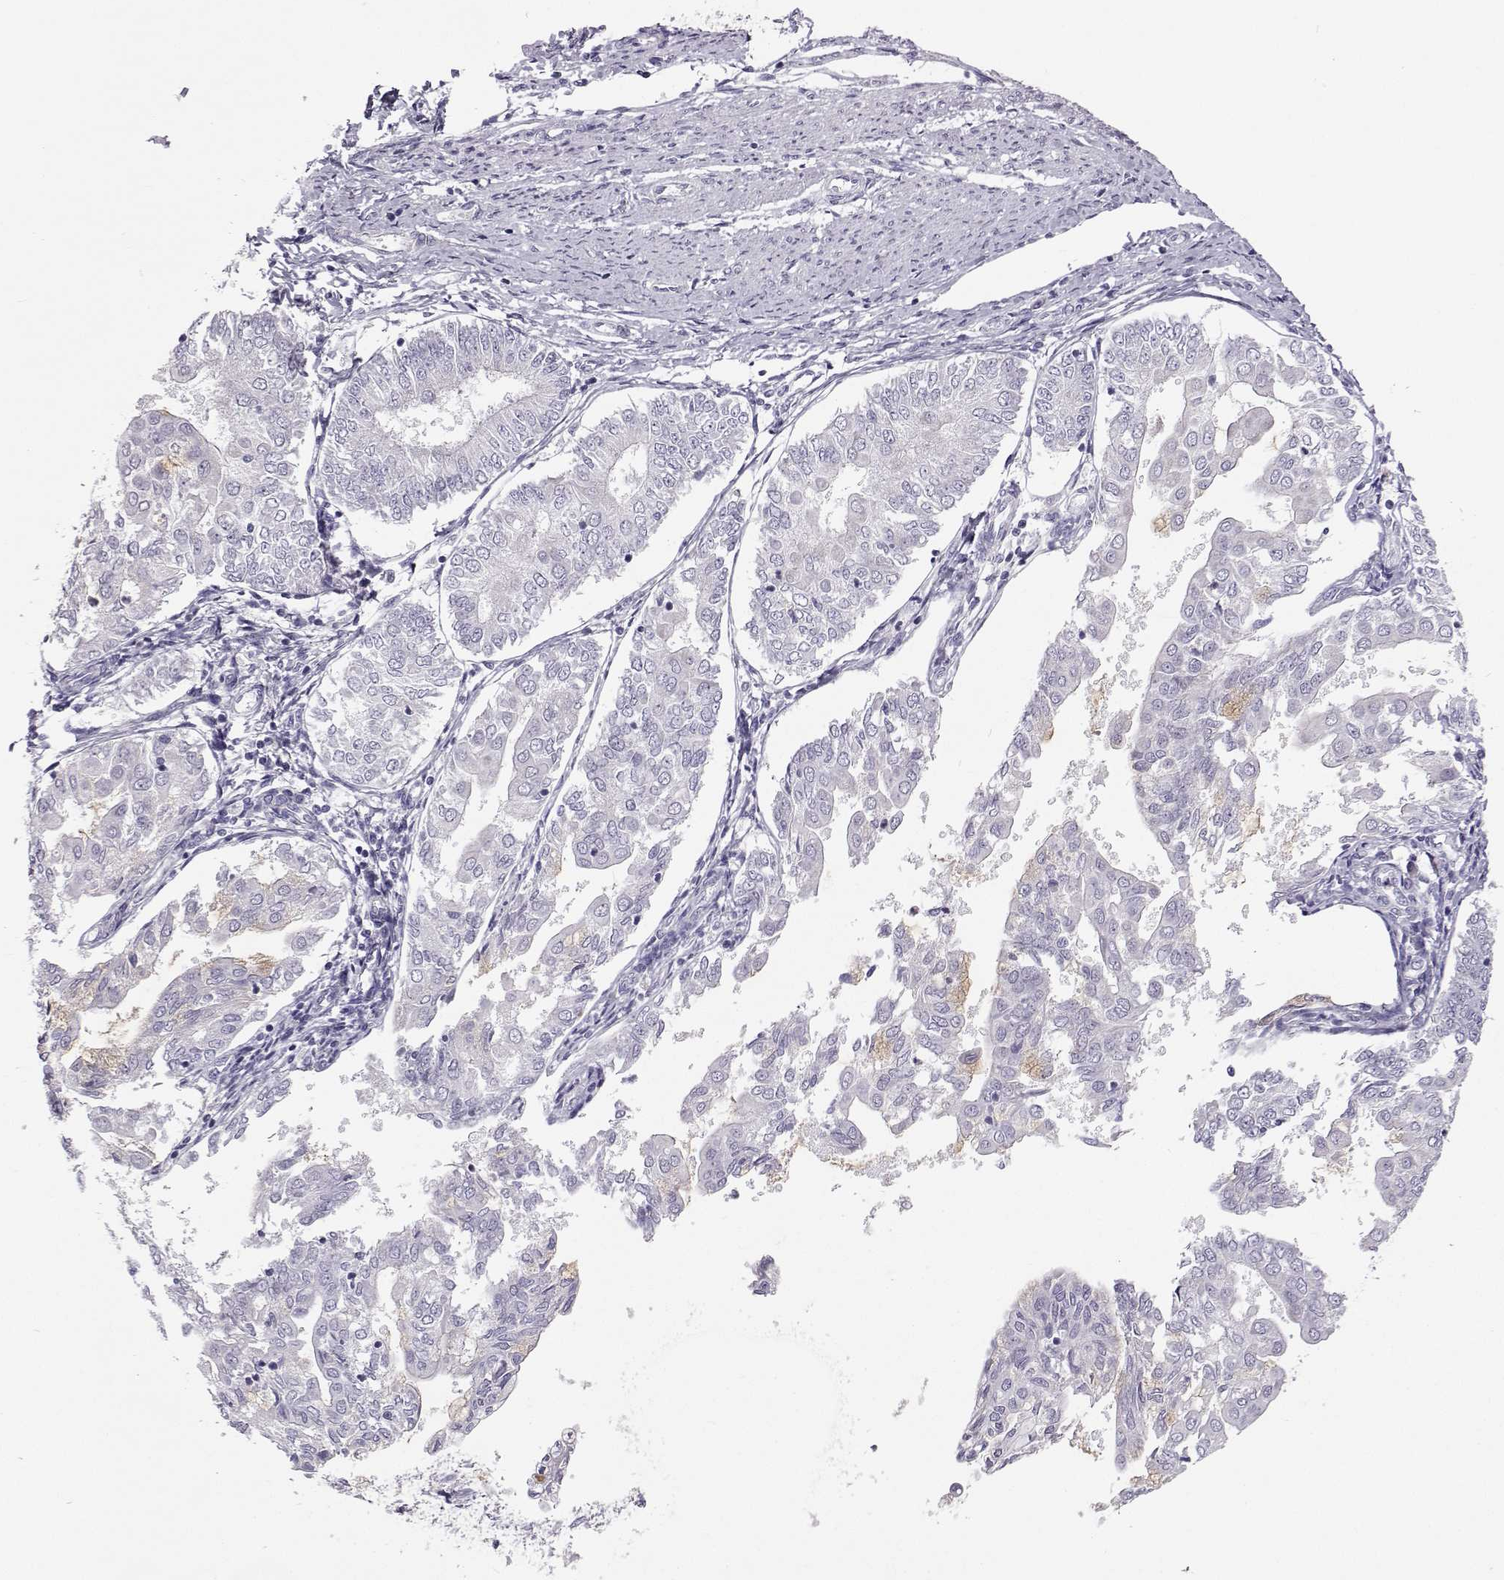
{"staining": {"intensity": "negative", "quantity": "none", "location": "none"}, "tissue": "endometrial cancer", "cell_type": "Tumor cells", "image_type": "cancer", "snomed": [{"axis": "morphology", "description": "Adenocarcinoma, NOS"}, {"axis": "topography", "description": "Endometrium"}], "caption": "Immunohistochemical staining of human endometrial cancer (adenocarcinoma) displays no significant positivity in tumor cells.", "gene": "CLN6", "patient": {"sex": "female", "age": 68}}